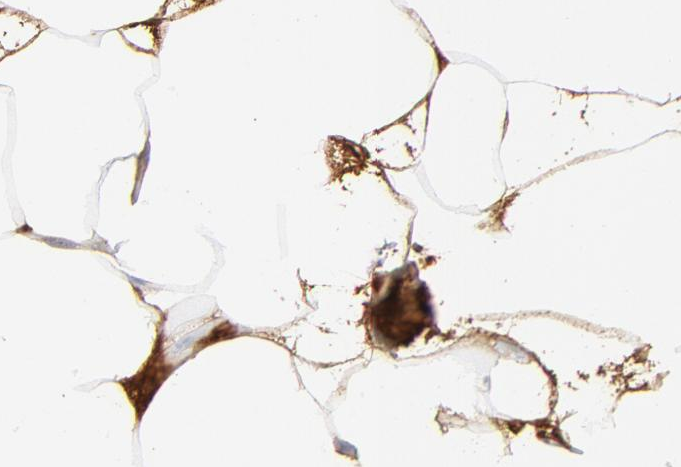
{"staining": {"intensity": "strong", "quantity": ">75%", "location": "cytoplasmic/membranous"}, "tissue": "adipose tissue", "cell_type": "Adipocytes", "image_type": "normal", "snomed": [{"axis": "morphology", "description": "Normal tissue, NOS"}, {"axis": "morphology", "description": "Duct carcinoma"}, {"axis": "topography", "description": "Breast"}, {"axis": "topography", "description": "Adipose tissue"}], "caption": "Normal adipose tissue shows strong cytoplasmic/membranous expression in about >75% of adipocytes.", "gene": "C3", "patient": {"sex": "female", "age": 37}}